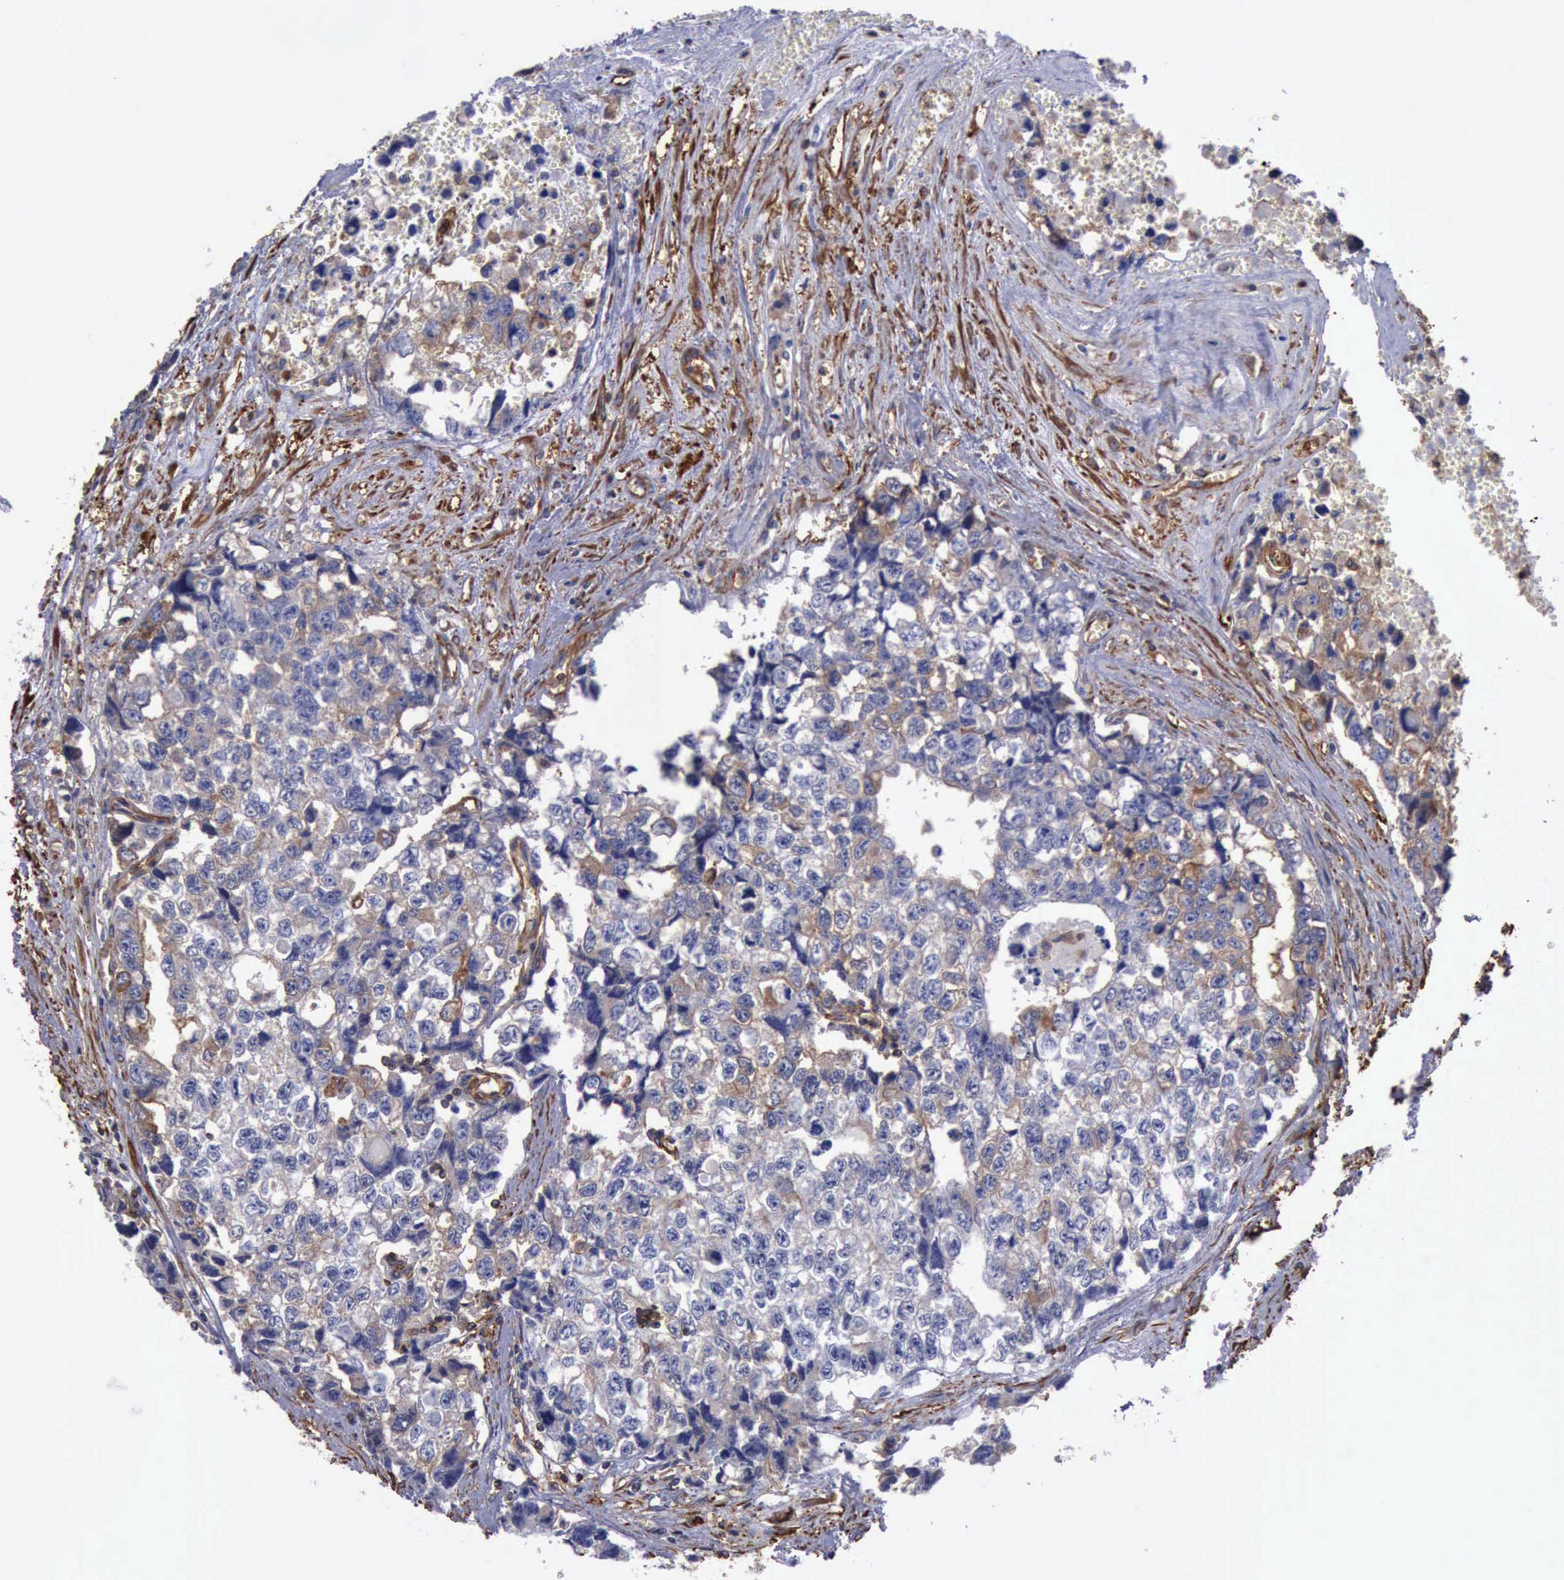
{"staining": {"intensity": "weak", "quantity": "25%-75%", "location": "cytoplasmic/membranous"}, "tissue": "testis cancer", "cell_type": "Tumor cells", "image_type": "cancer", "snomed": [{"axis": "morphology", "description": "Carcinoma, Embryonal, NOS"}, {"axis": "topography", "description": "Testis"}], "caption": "Tumor cells show low levels of weak cytoplasmic/membranous positivity in about 25%-75% of cells in testis cancer (embryonal carcinoma). (Stains: DAB in brown, nuclei in blue, Microscopy: brightfield microscopy at high magnification).", "gene": "FLNA", "patient": {"sex": "male", "age": 31}}